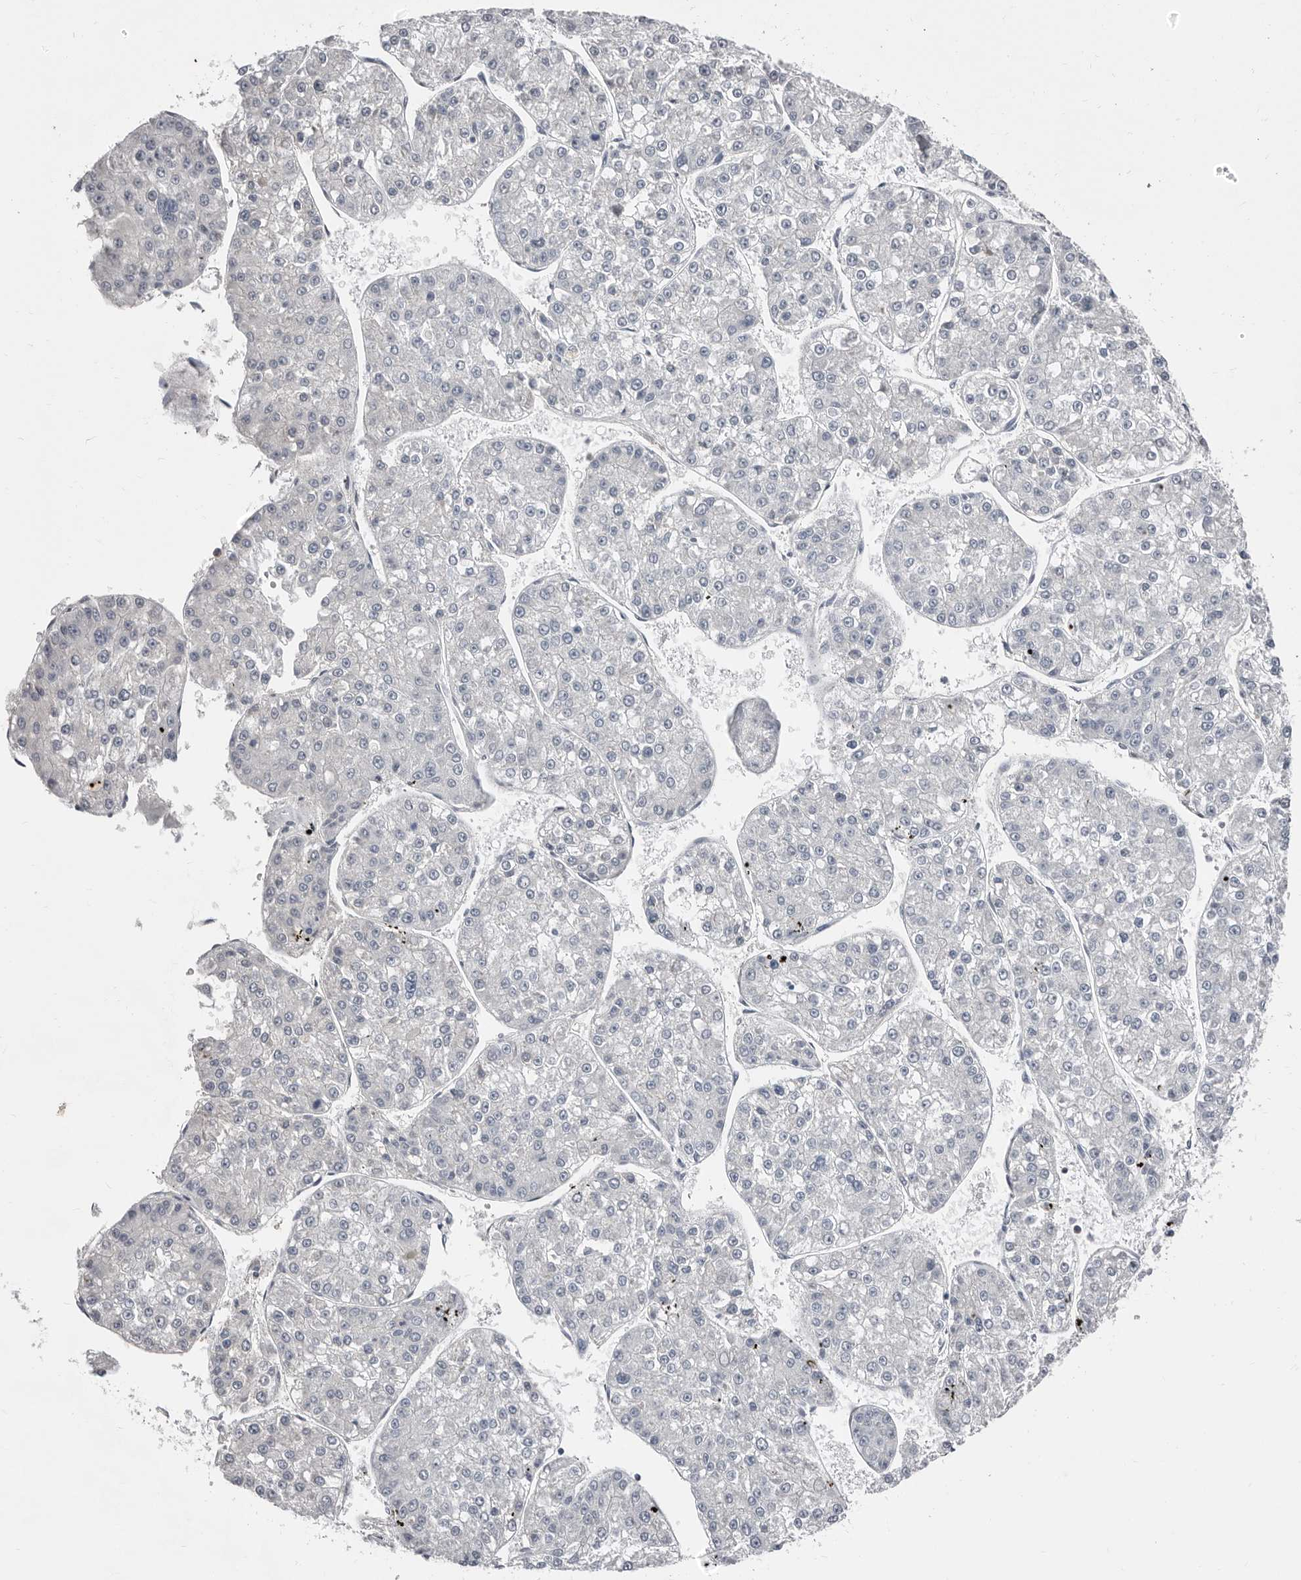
{"staining": {"intensity": "negative", "quantity": "none", "location": "none"}, "tissue": "liver cancer", "cell_type": "Tumor cells", "image_type": "cancer", "snomed": [{"axis": "morphology", "description": "Carcinoma, Hepatocellular, NOS"}, {"axis": "topography", "description": "Liver"}], "caption": "Protein analysis of hepatocellular carcinoma (liver) shows no significant positivity in tumor cells.", "gene": "ASRGL1", "patient": {"sex": "female", "age": 73}}